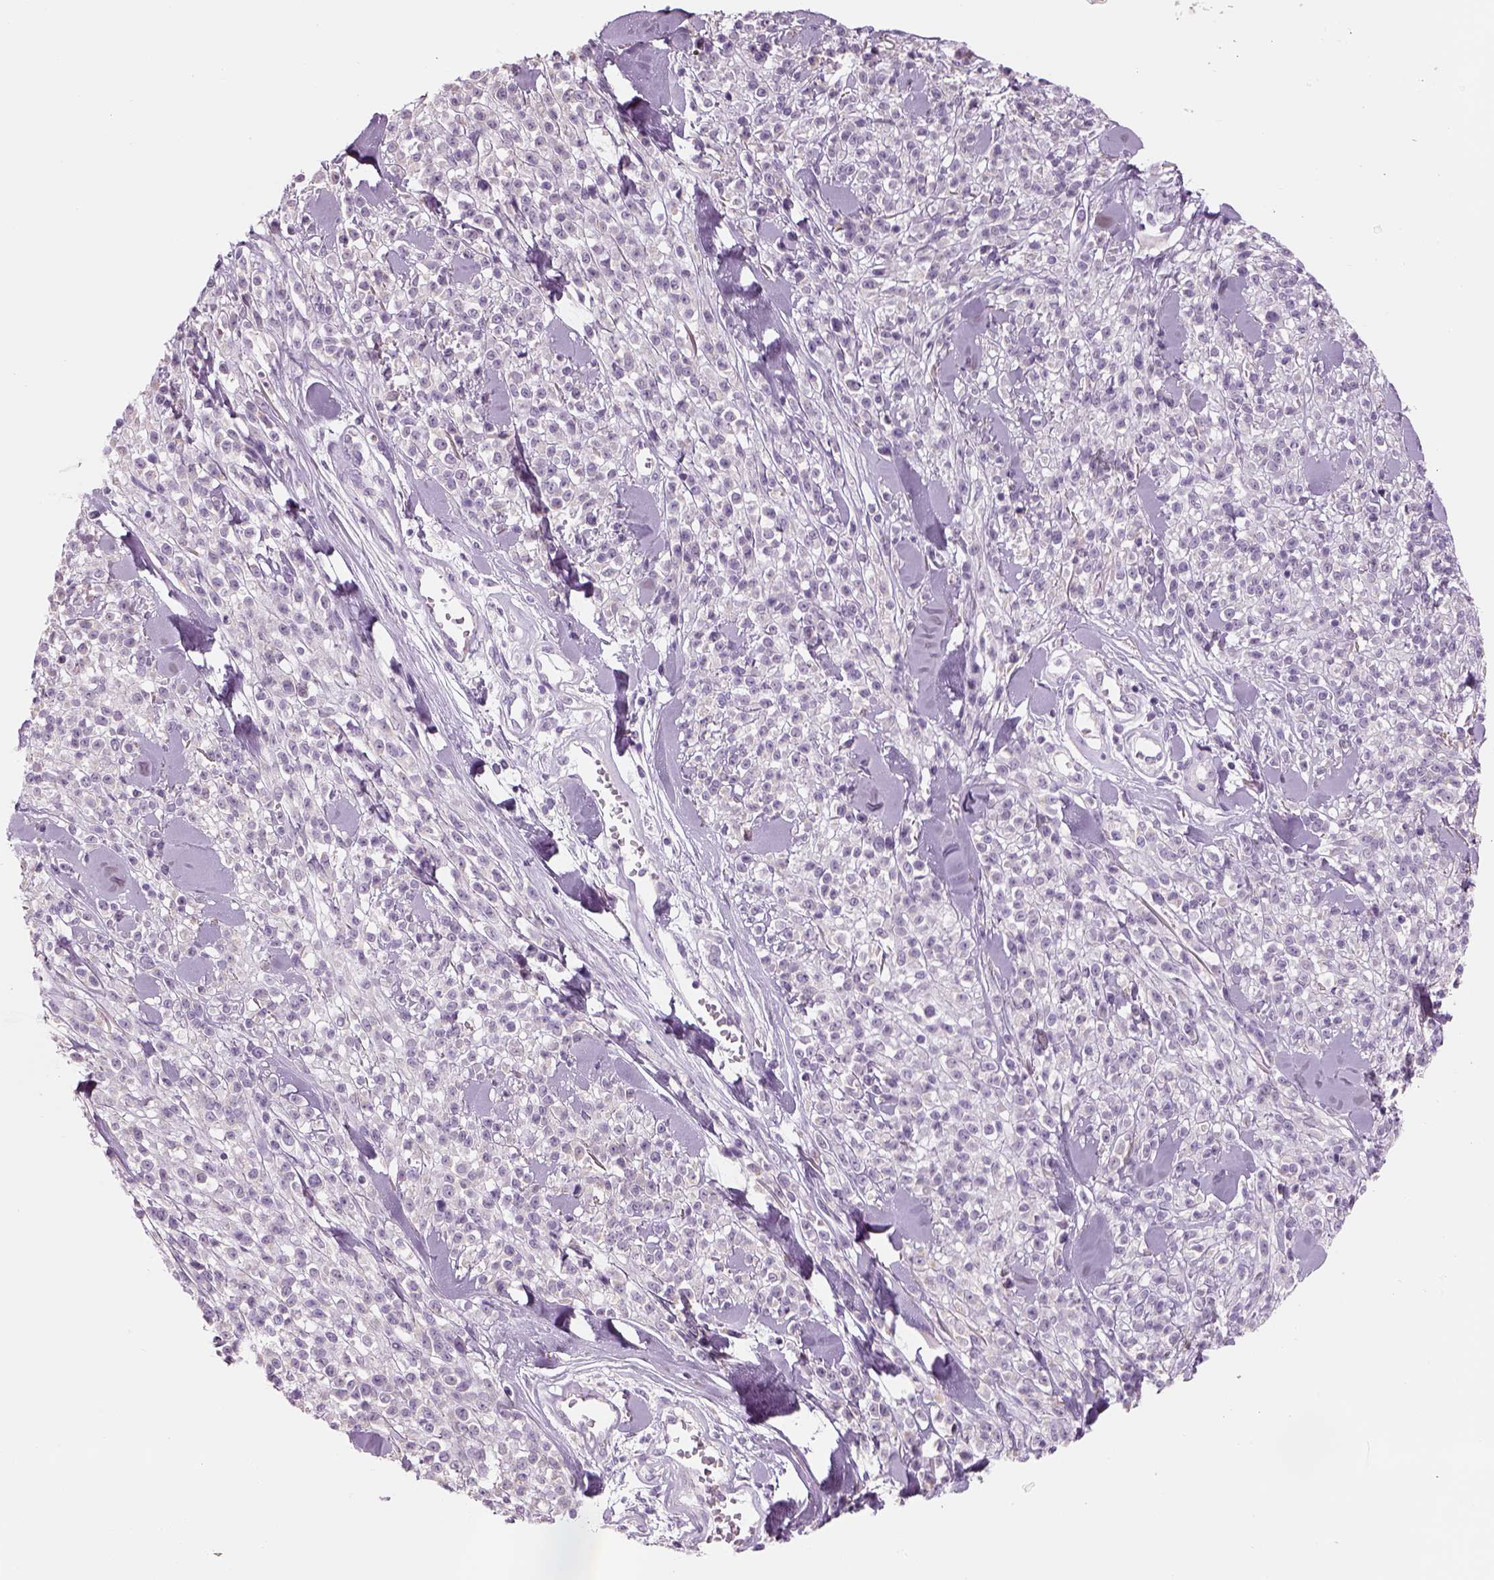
{"staining": {"intensity": "negative", "quantity": "none", "location": "none"}, "tissue": "melanoma", "cell_type": "Tumor cells", "image_type": "cancer", "snomed": [{"axis": "morphology", "description": "Malignant melanoma, NOS"}, {"axis": "topography", "description": "Skin"}, {"axis": "topography", "description": "Skin of trunk"}], "caption": "This is a histopathology image of IHC staining of melanoma, which shows no expression in tumor cells.", "gene": "KCNMB4", "patient": {"sex": "male", "age": 74}}